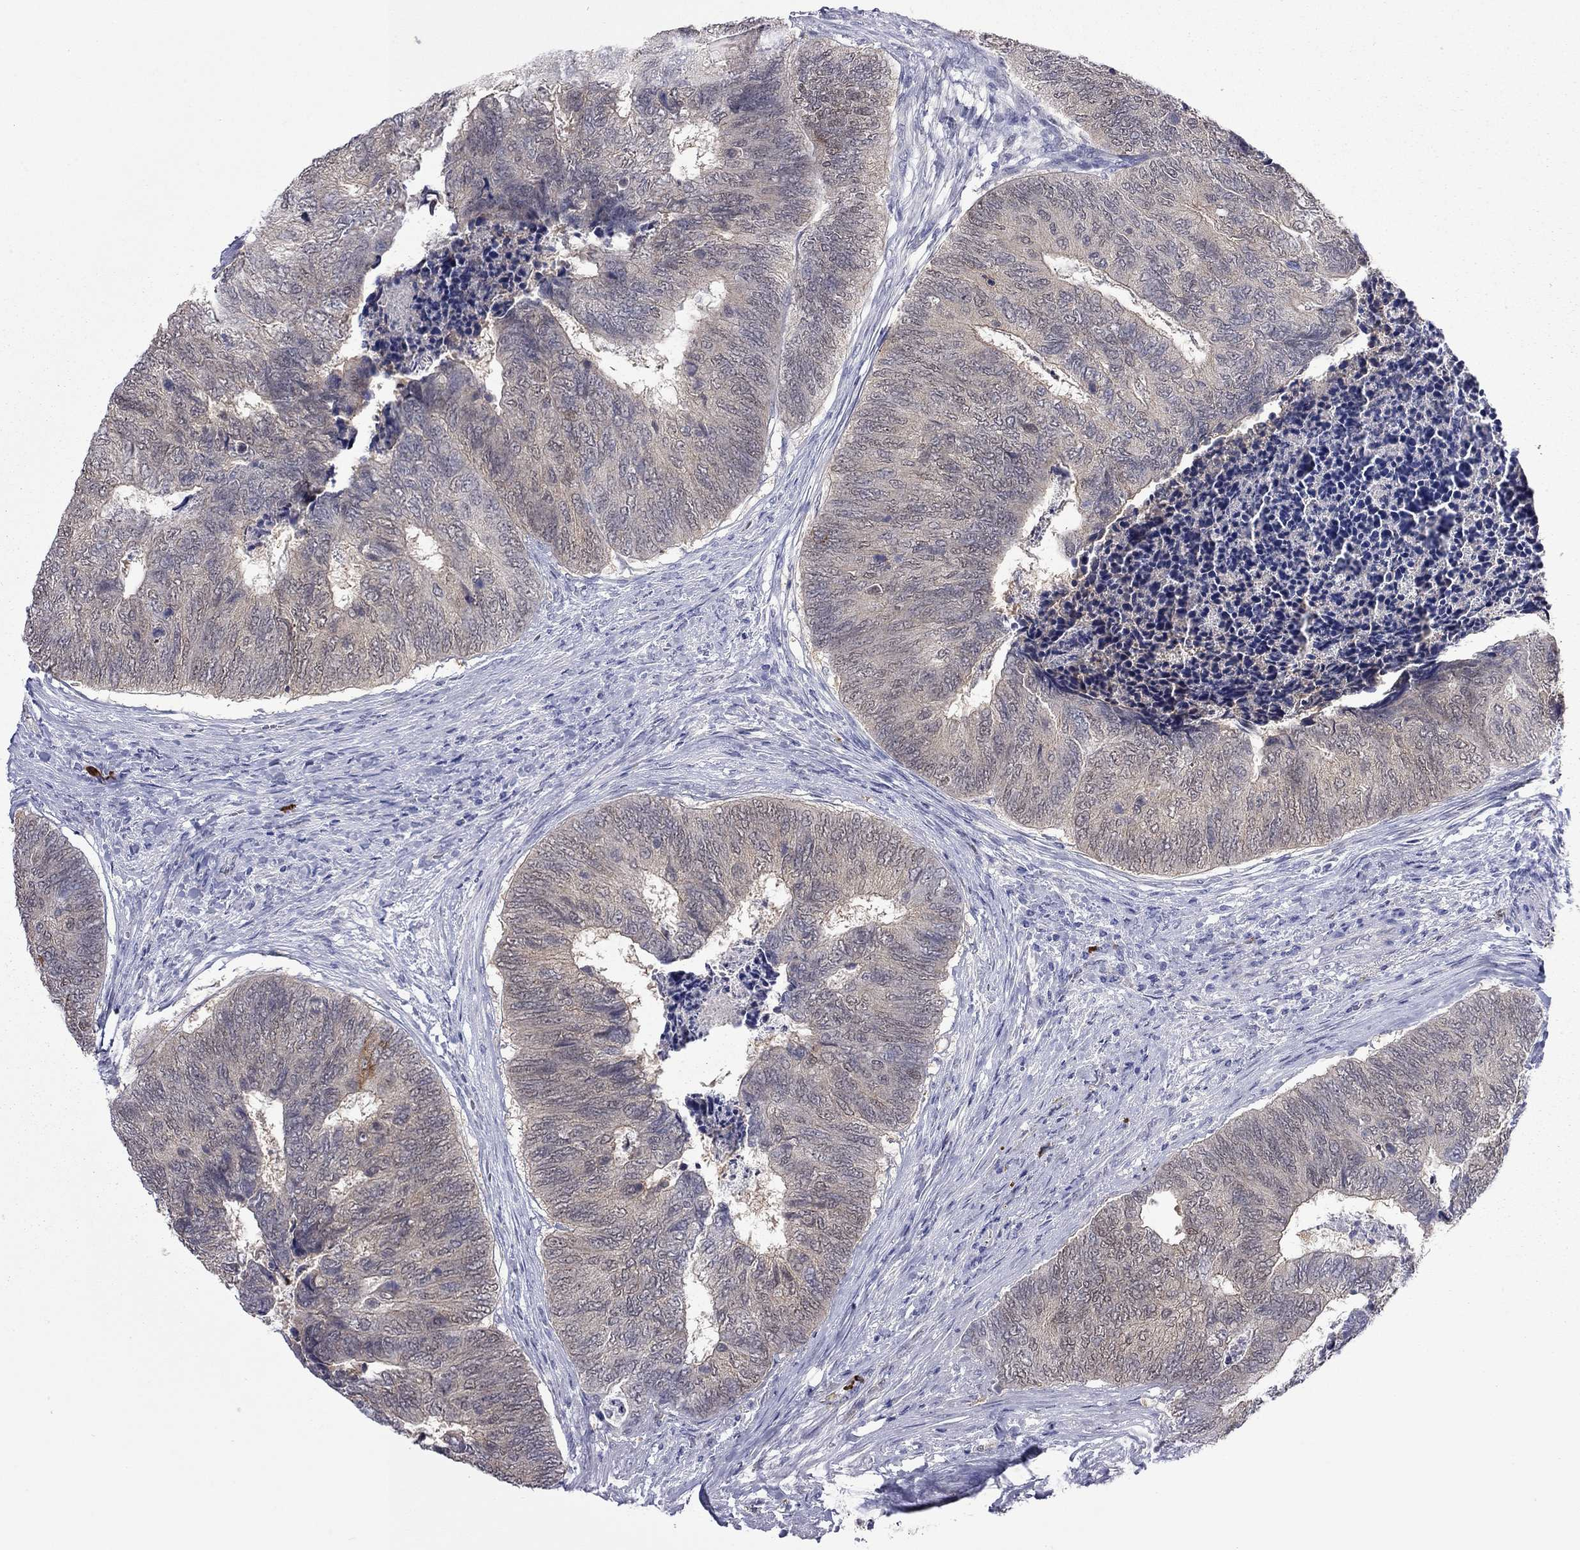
{"staining": {"intensity": "weak", "quantity": "<25%", "location": "cytoplasmic/membranous"}, "tissue": "colorectal cancer", "cell_type": "Tumor cells", "image_type": "cancer", "snomed": [{"axis": "morphology", "description": "Adenocarcinoma, NOS"}, {"axis": "topography", "description": "Colon"}], "caption": "DAB immunohistochemical staining of adenocarcinoma (colorectal) displays no significant positivity in tumor cells.", "gene": "CTNNBIP1", "patient": {"sex": "female", "age": 67}}